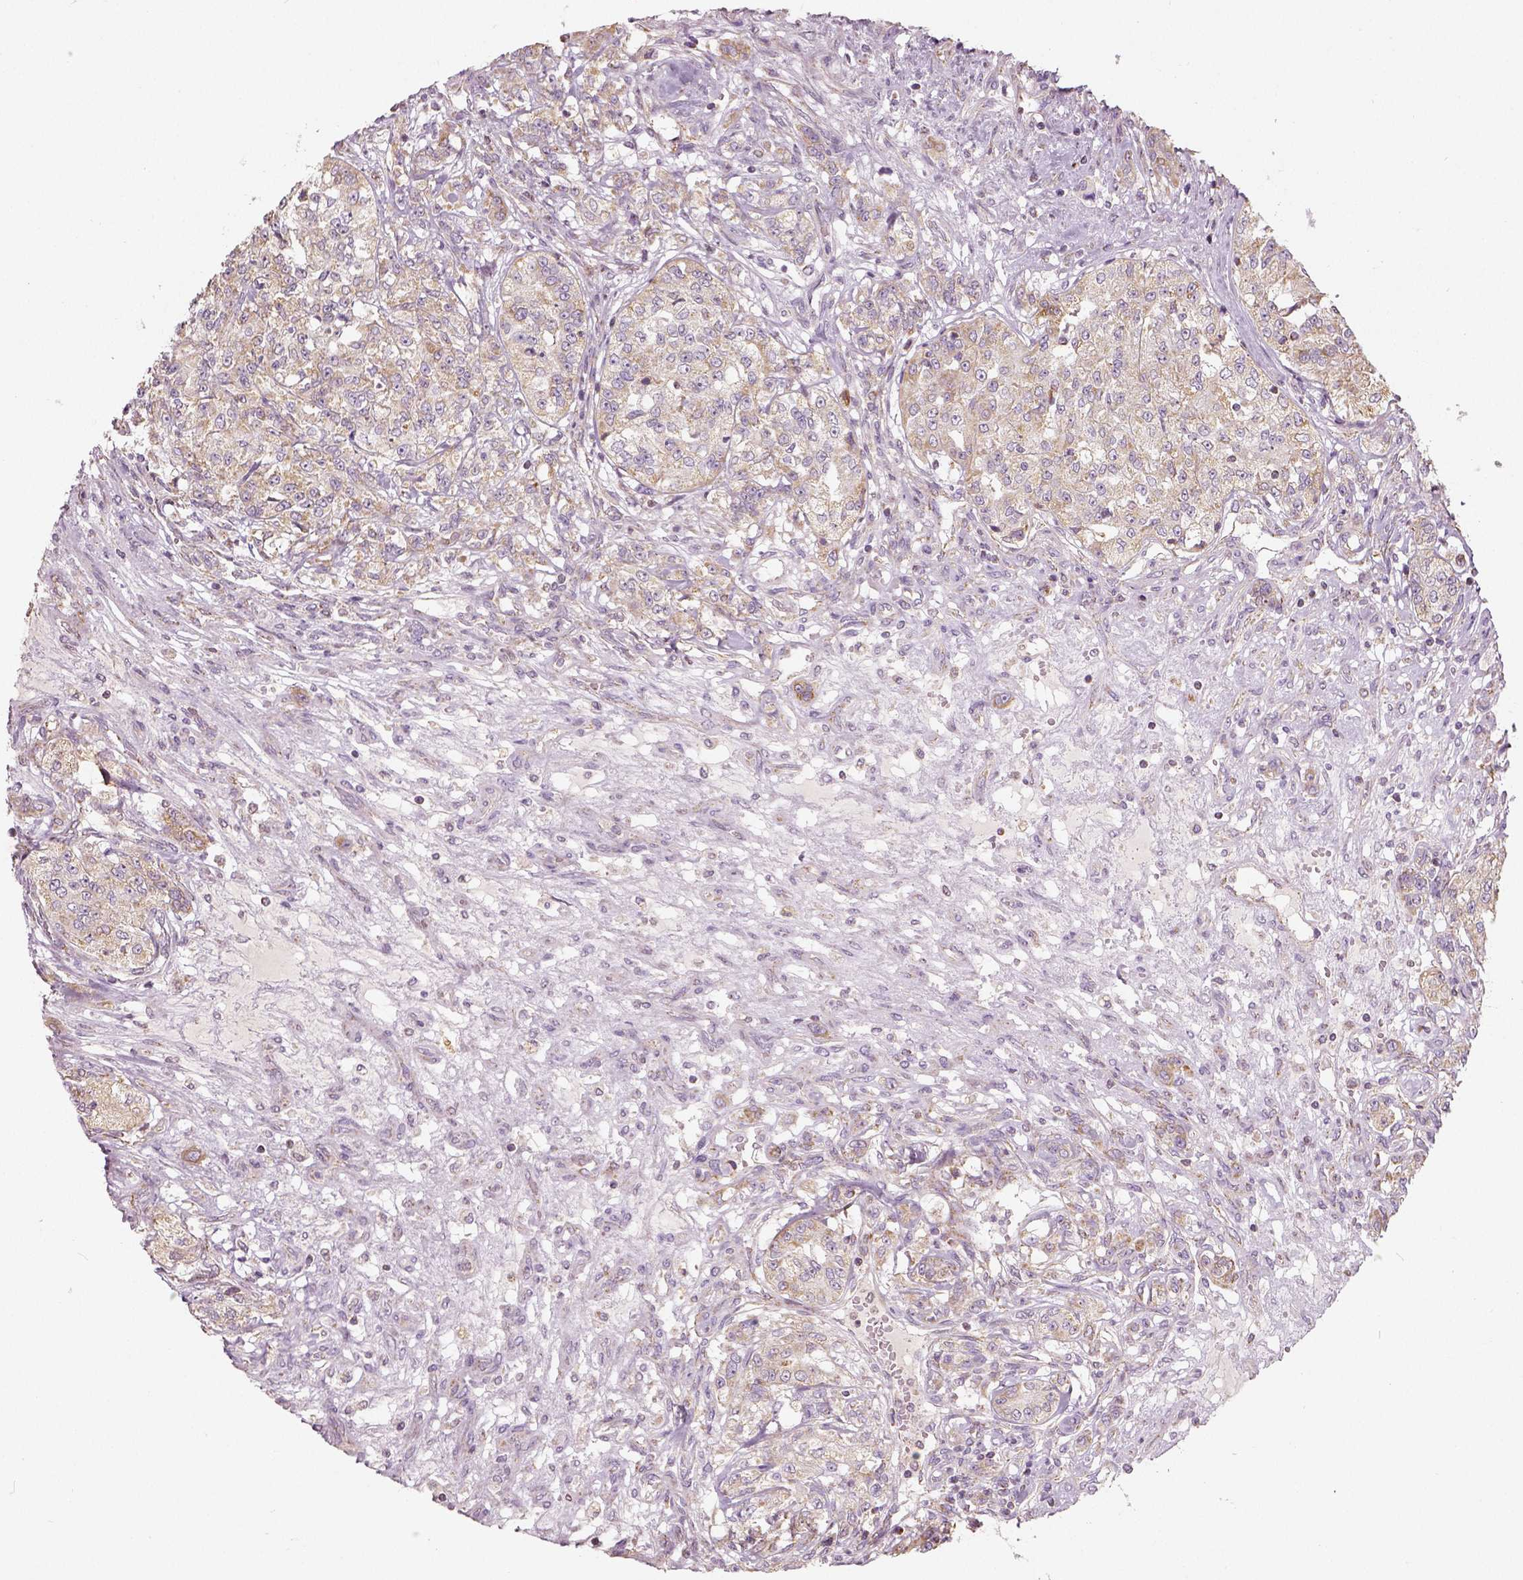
{"staining": {"intensity": "weak", "quantity": ">75%", "location": "cytoplasmic/membranous"}, "tissue": "renal cancer", "cell_type": "Tumor cells", "image_type": "cancer", "snomed": [{"axis": "morphology", "description": "Adenocarcinoma, NOS"}, {"axis": "topography", "description": "Kidney"}], "caption": "The micrograph displays a brown stain indicating the presence of a protein in the cytoplasmic/membranous of tumor cells in renal cancer (adenocarcinoma). Nuclei are stained in blue.", "gene": "PGAM5", "patient": {"sex": "female", "age": 63}}